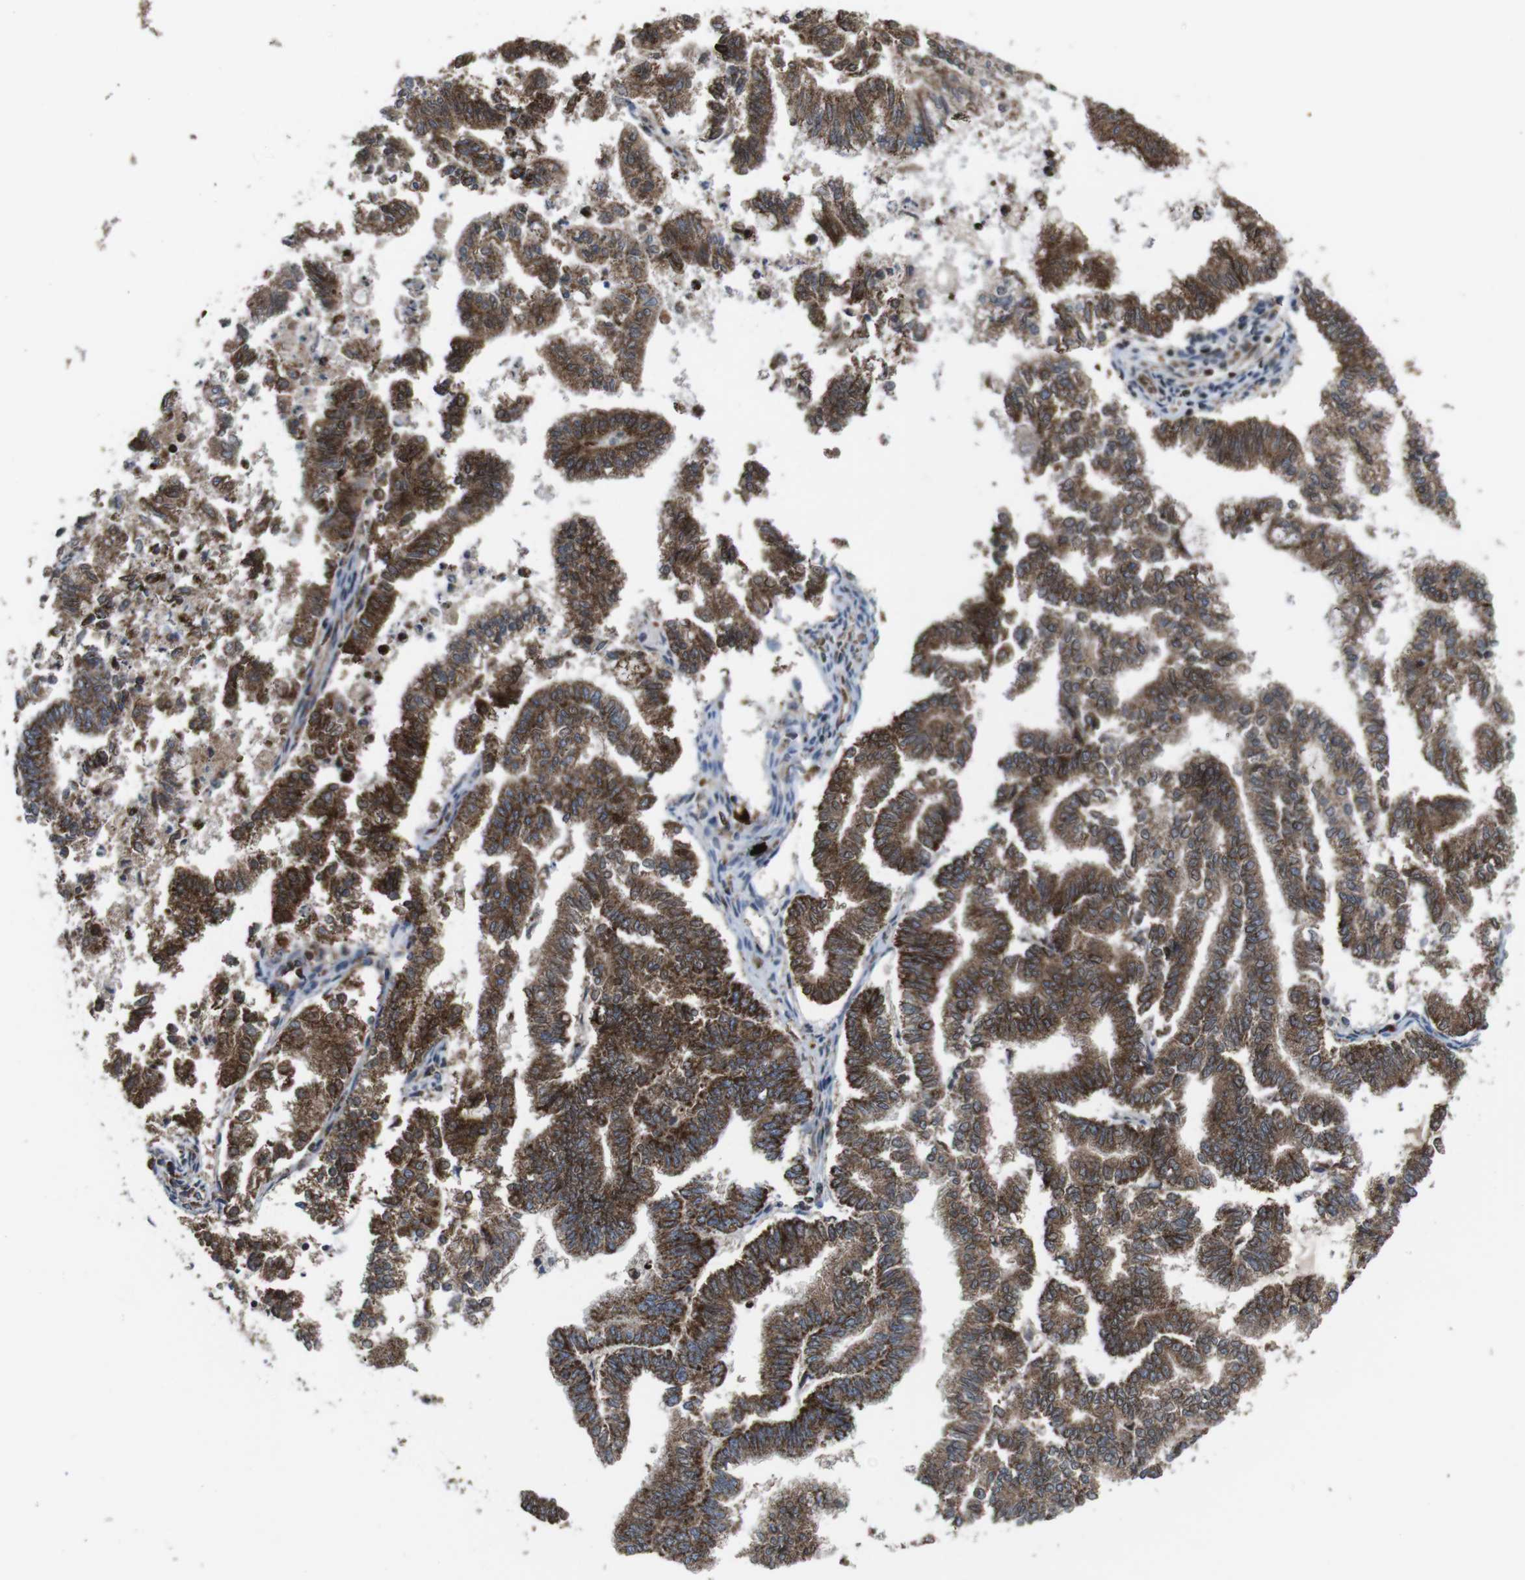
{"staining": {"intensity": "strong", "quantity": "25%-75%", "location": "cytoplasmic/membranous"}, "tissue": "endometrial cancer", "cell_type": "Tumor cells", "image_type": "cancer", "snomed": [{"axis": "morphology", "description": "Necrosis, NOS"}, {"axis": "morphology", "description": "Adenocarcinoma, NOS"}, {"axis": "topography", "description": "Endometrium"}], "caption": "Approximately 25%-75% of tumor cells in endometrial cancer (adenocarcinoma) show strong cytoplasmic/membranous protein positivity as visualized by brown immunohistochemical staining.", "gene": "HK1", "patient": {"sex": "female", "age": 79}}